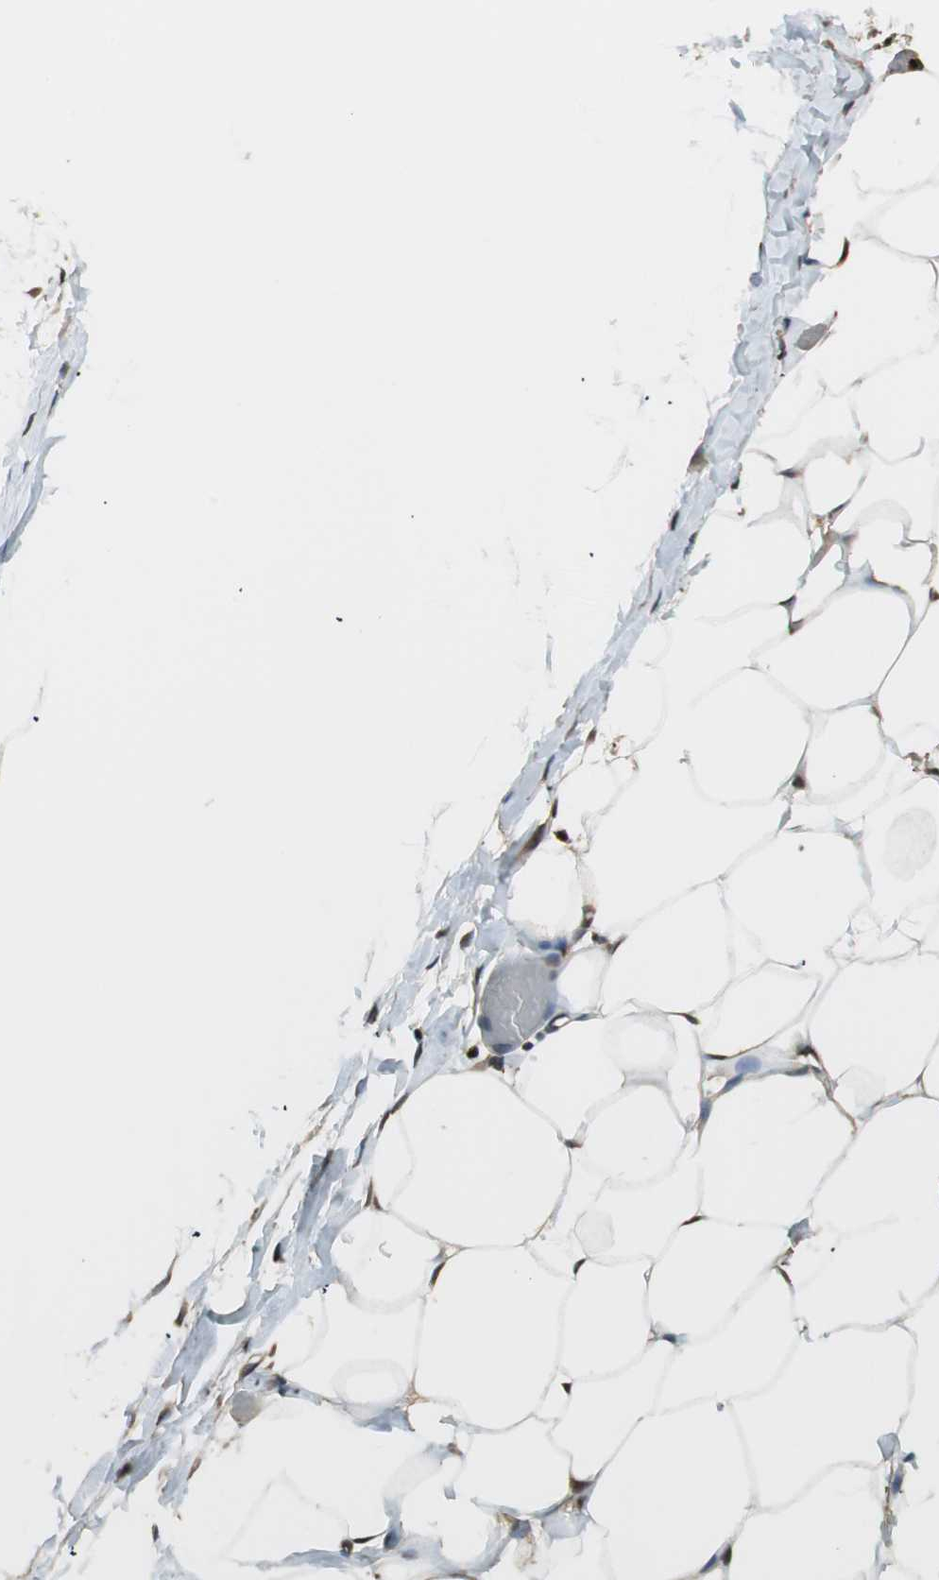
{"staining": {"intensity": "moderate", "quantity": "<25%", "location": "nuclear"}, "tissue": "adipose tissue", "cell_type": "Adipocytes", "image_type": "normal", "snomed": [{"axis": "morphology", "description": "Normal tissue, NOS"}, {"axis": "topography", "description": "Breast"}, {"axis": "topography", "description": "Adipose tissue"}], "caption": "The histopathology image shows immunohistochemical staining of unremarkable adipose tissue. There is moderate nuclear expression is present in approximately <25% of adipocytes.", "gene": "USP5", "patient": {"sex": "female", "age": 25}}